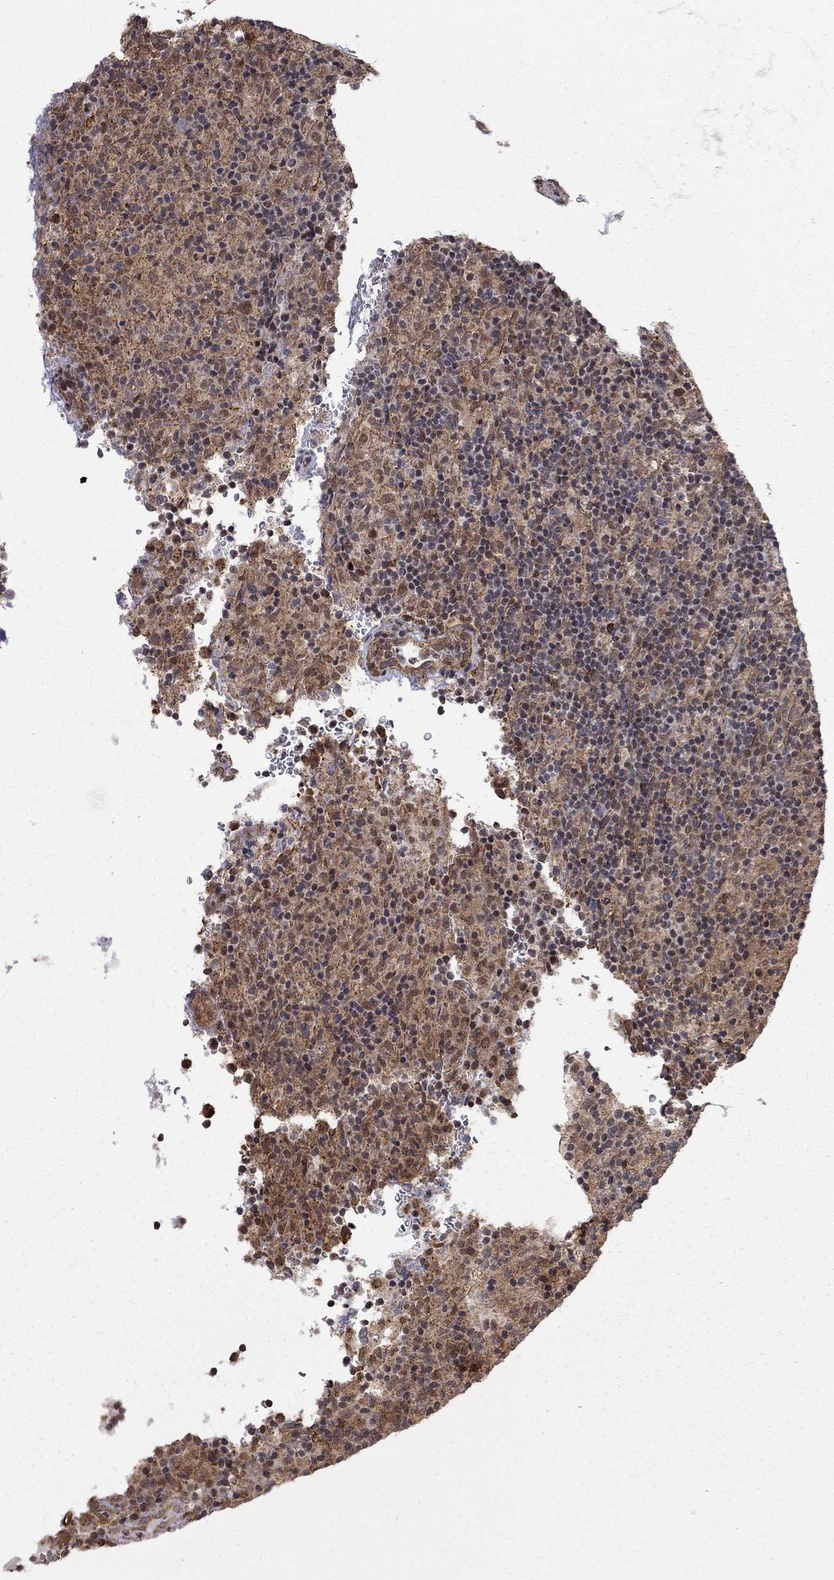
{"staining": {"intensity": "negative", "quantity": "none", "location": "none"}, "tissue": "lymphoma", "cell_type": "Tumor cells", "image_type": "cancer", "snomed": [{"axis": "morphology", "description": "Hodgkin's disease, NOS"}, {"axis": "topography", "description": "Lymph node"}], "caption": "Photomicrograph shows no protein staining in tumor cells of lymphoma tissue.", "gene": "TDP1", "patient": {"sex": "male", "age": 70}}